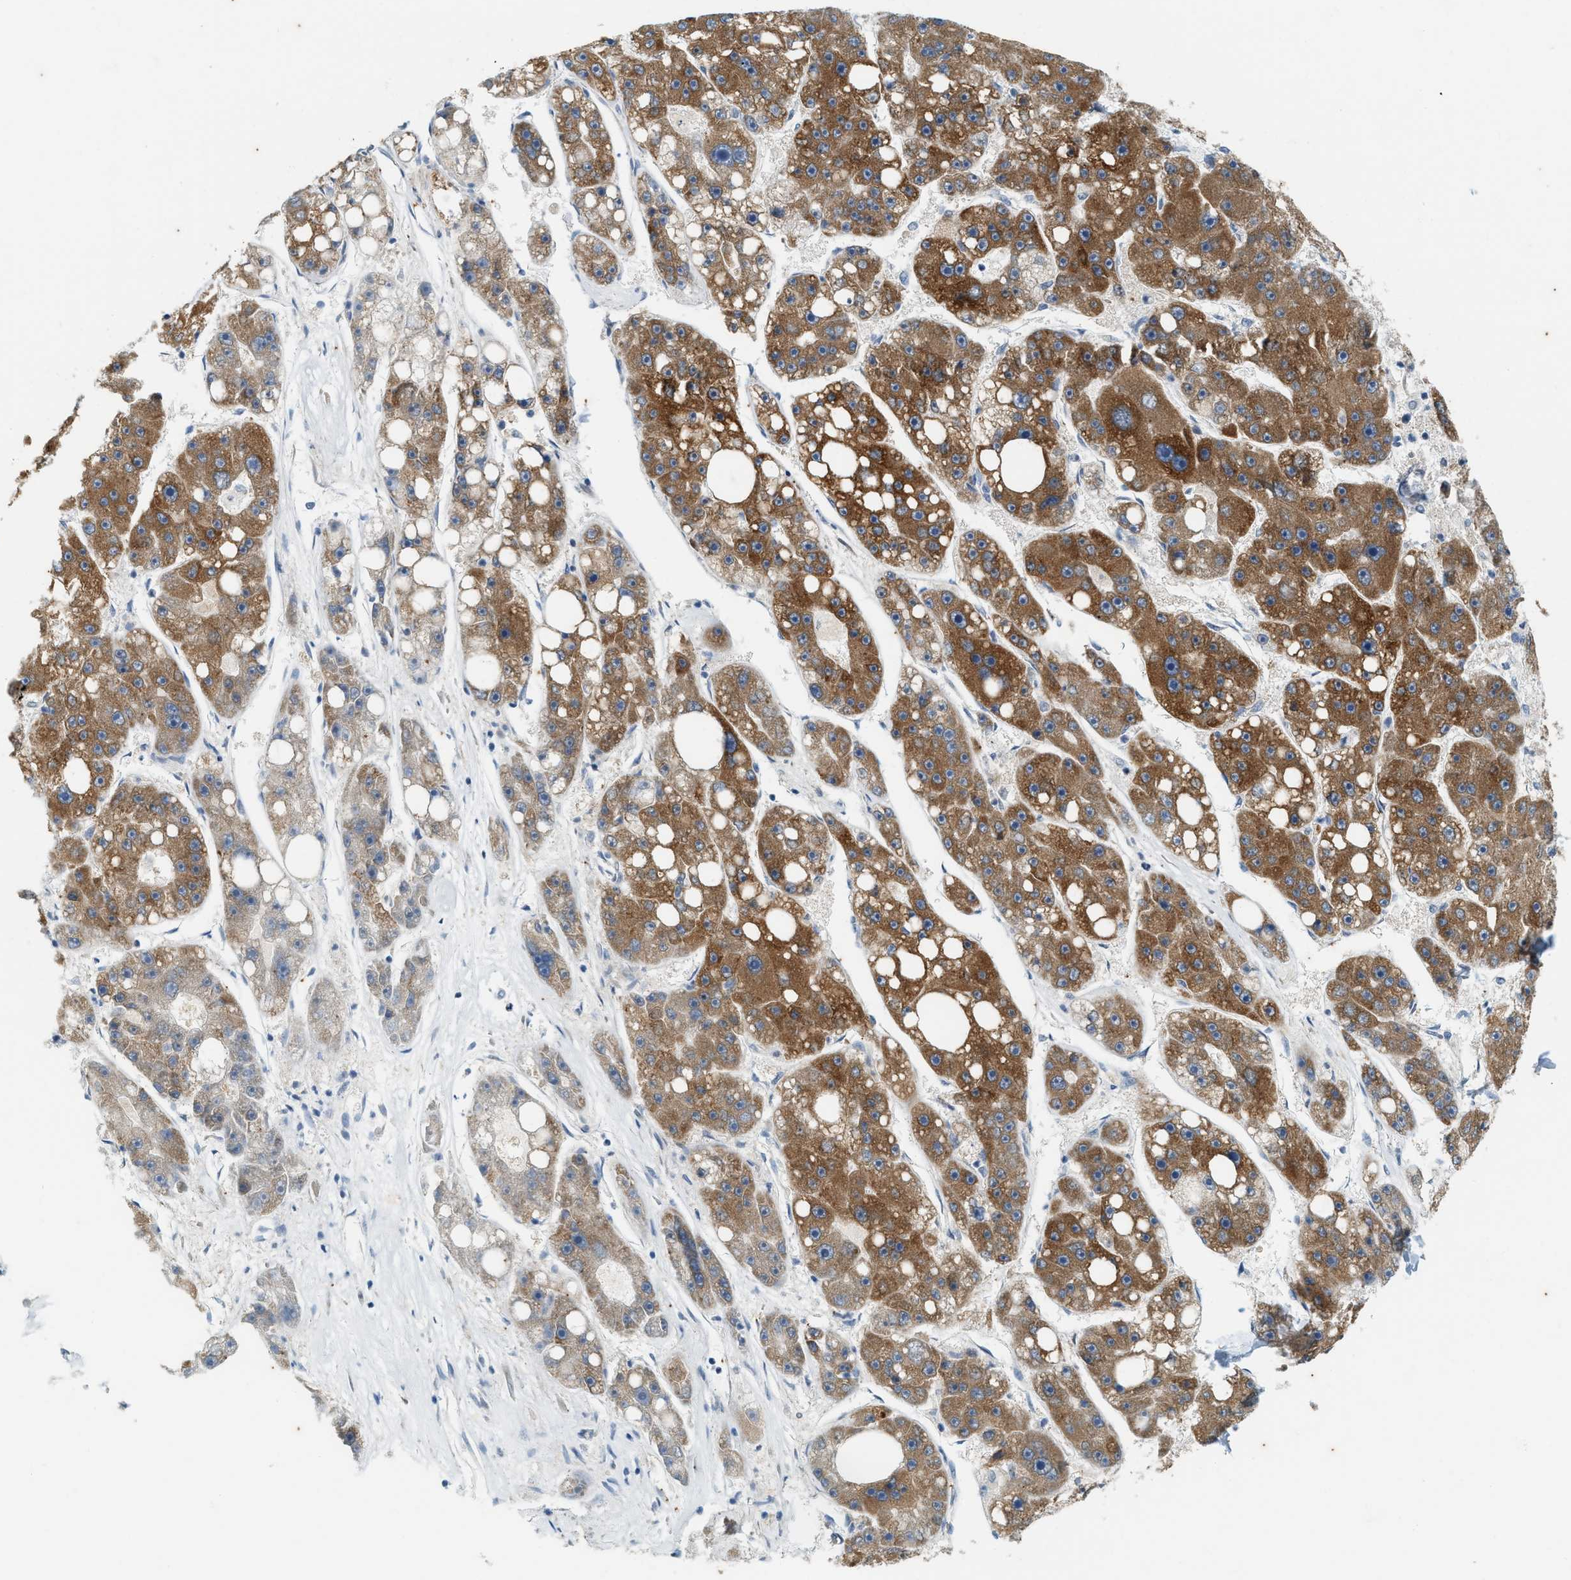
{"staining": {"intensity": "moderate", "quantity": ">75%", "location": "cytoplasmic/membranous"}, "tissue": "liver cancer", "cell_type": "Tumor cells", "image_type": "cancer", "snomed": [{"axis": "morphology", "description": "Carcinoma, Hepatocellular, NOS"}, {"axis": "topography", "description": "Liver"}], "caption": "Immunohistochemistry (IHC) image of neoplastic tissue: human hepatocellular carcinoma (liver) stained using immunohistochemistry (IHC) shows medium levels of moderate protein expression localized specifically in the cytoplasmic/membranous of tumor cells, appearing as a cytoplasmic/membranous brown color.", "gene": "CHPF2", "patient": {"sex": "female", "age": 61}}